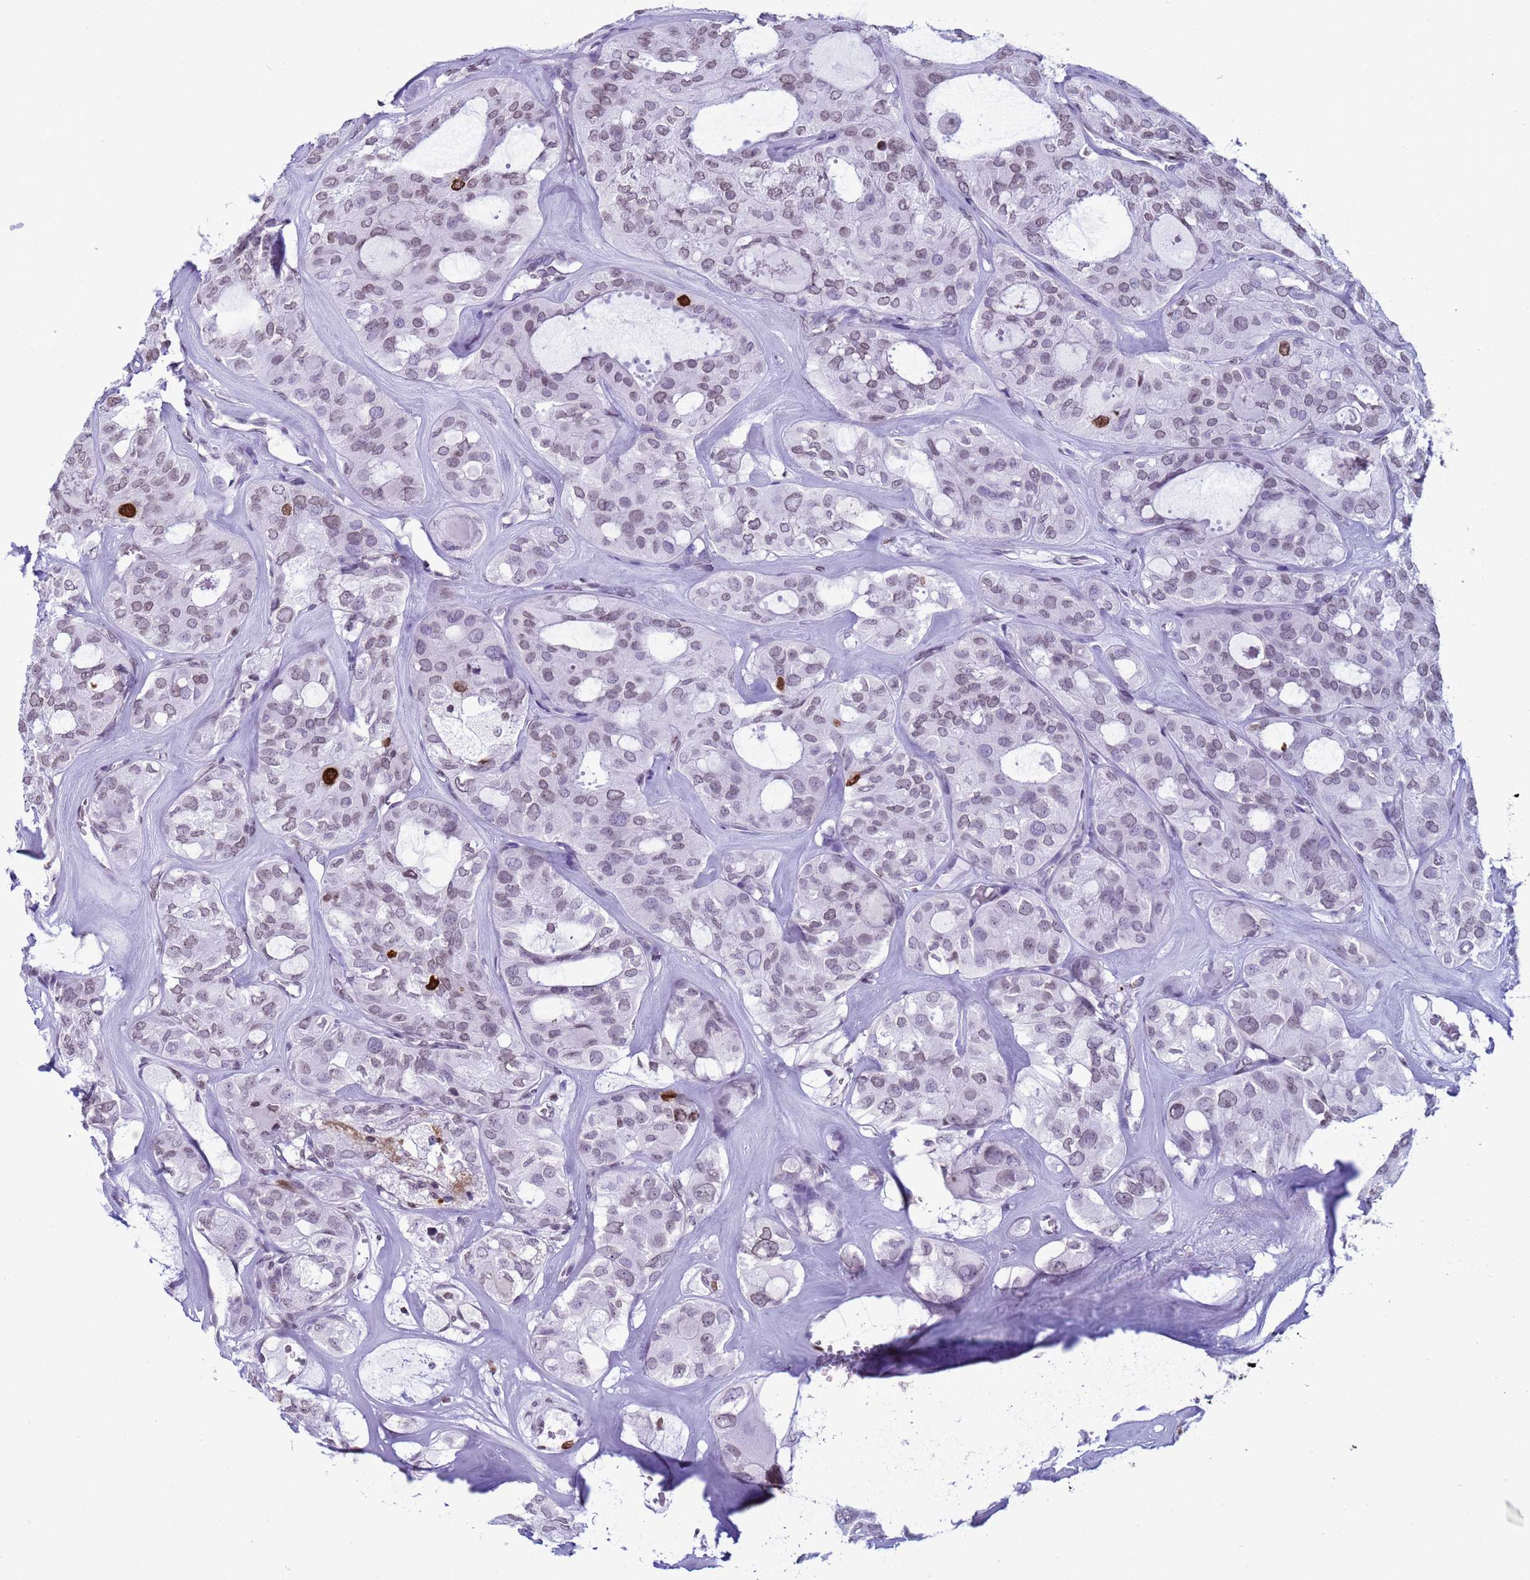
{"staining": {"intensity": "strong", "quantity": "<25%", "location": "nuclear"}, "tissue": "thyroid cancer", "cell_type": "Tumor cells", "image_type": "cancer", "snomed": [{"axis": "morphology", "description": "Follicular adenoma carcinoma, NOS"}, {"axis": "topography", "description": "Thyroid gland"}], "caption": "DAB (3,3'-diaminobenzidine) immunohistochemical staining of human thyroid follicular adenoma carcinoma displays strong nuclear protein staining in approximately <25% of tumor cells.", "gene": "H4C8", "patient": {"sex": "male", "age": 75}}